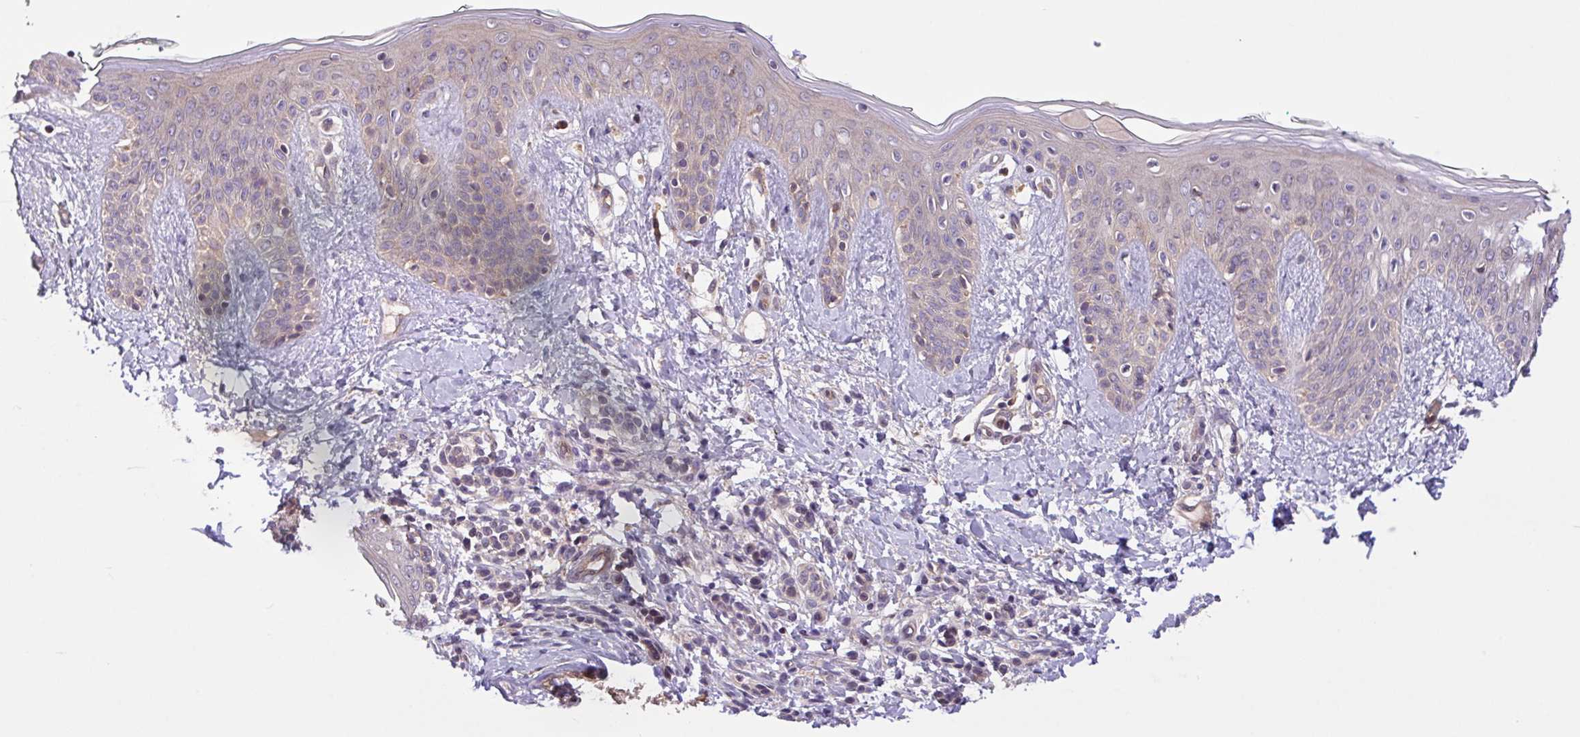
{"staining": {"intensity": "negative", "quantity": "none", "location": "none"}, "tissue": "skin", "cell_type": "Fibroblasts", "image_type": "normal", "snomed": [{"axis": "morphology", "description": "Normal tissue, NOS"}, {"axis": "topography", "description": "Skin"}], "caption": "Normal skin was stained to show a protein in brown. There is no significant expression in fibroblasts.", "gene": "INTS10", "patient": {"sex": "male", "age": 16}}